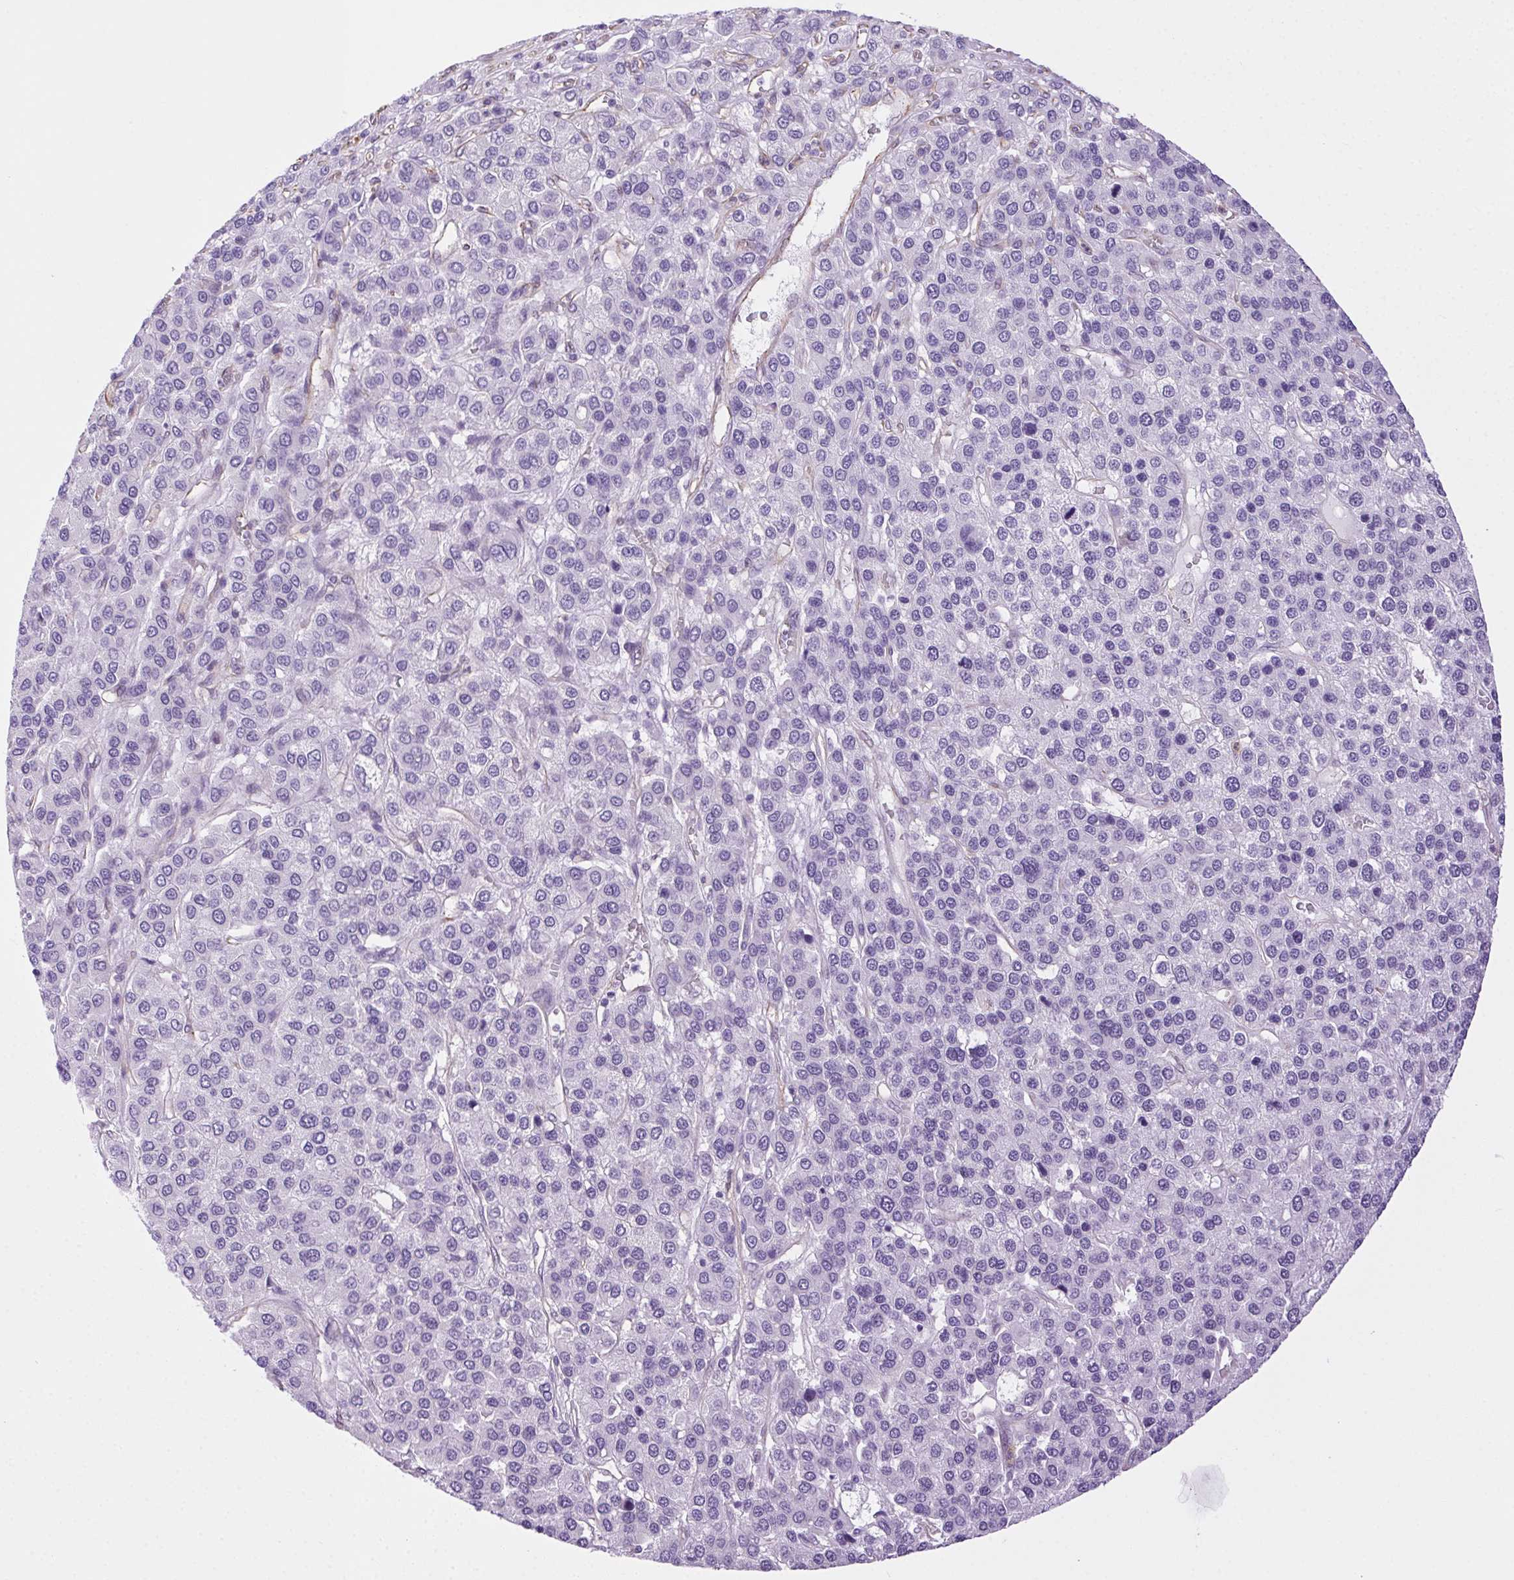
{"staining": {"intensity": "negative", "quantity": "none", "location": "none"}, "tissue": "liver cancer", "cell_type": "Tumor cells", "image_type": "cancer", "snomed": [{"axis": "morphology", "description": "Carcinoma, Hepatocellular, NOS"}, {"axis": "topography", "description": "Liver"}], "caption": "Immunohistochemical staining of liver hepatocellular carcinoma exhibits no significant staining in tumor cells. (DAB (3,3'-diaminobenzidine) immunohistochemistry (IHC) visualized using brightfield microscopy, high magnification).", "gene": "SHCBP1L", "patient": {"sex": "female", "age": 41}}